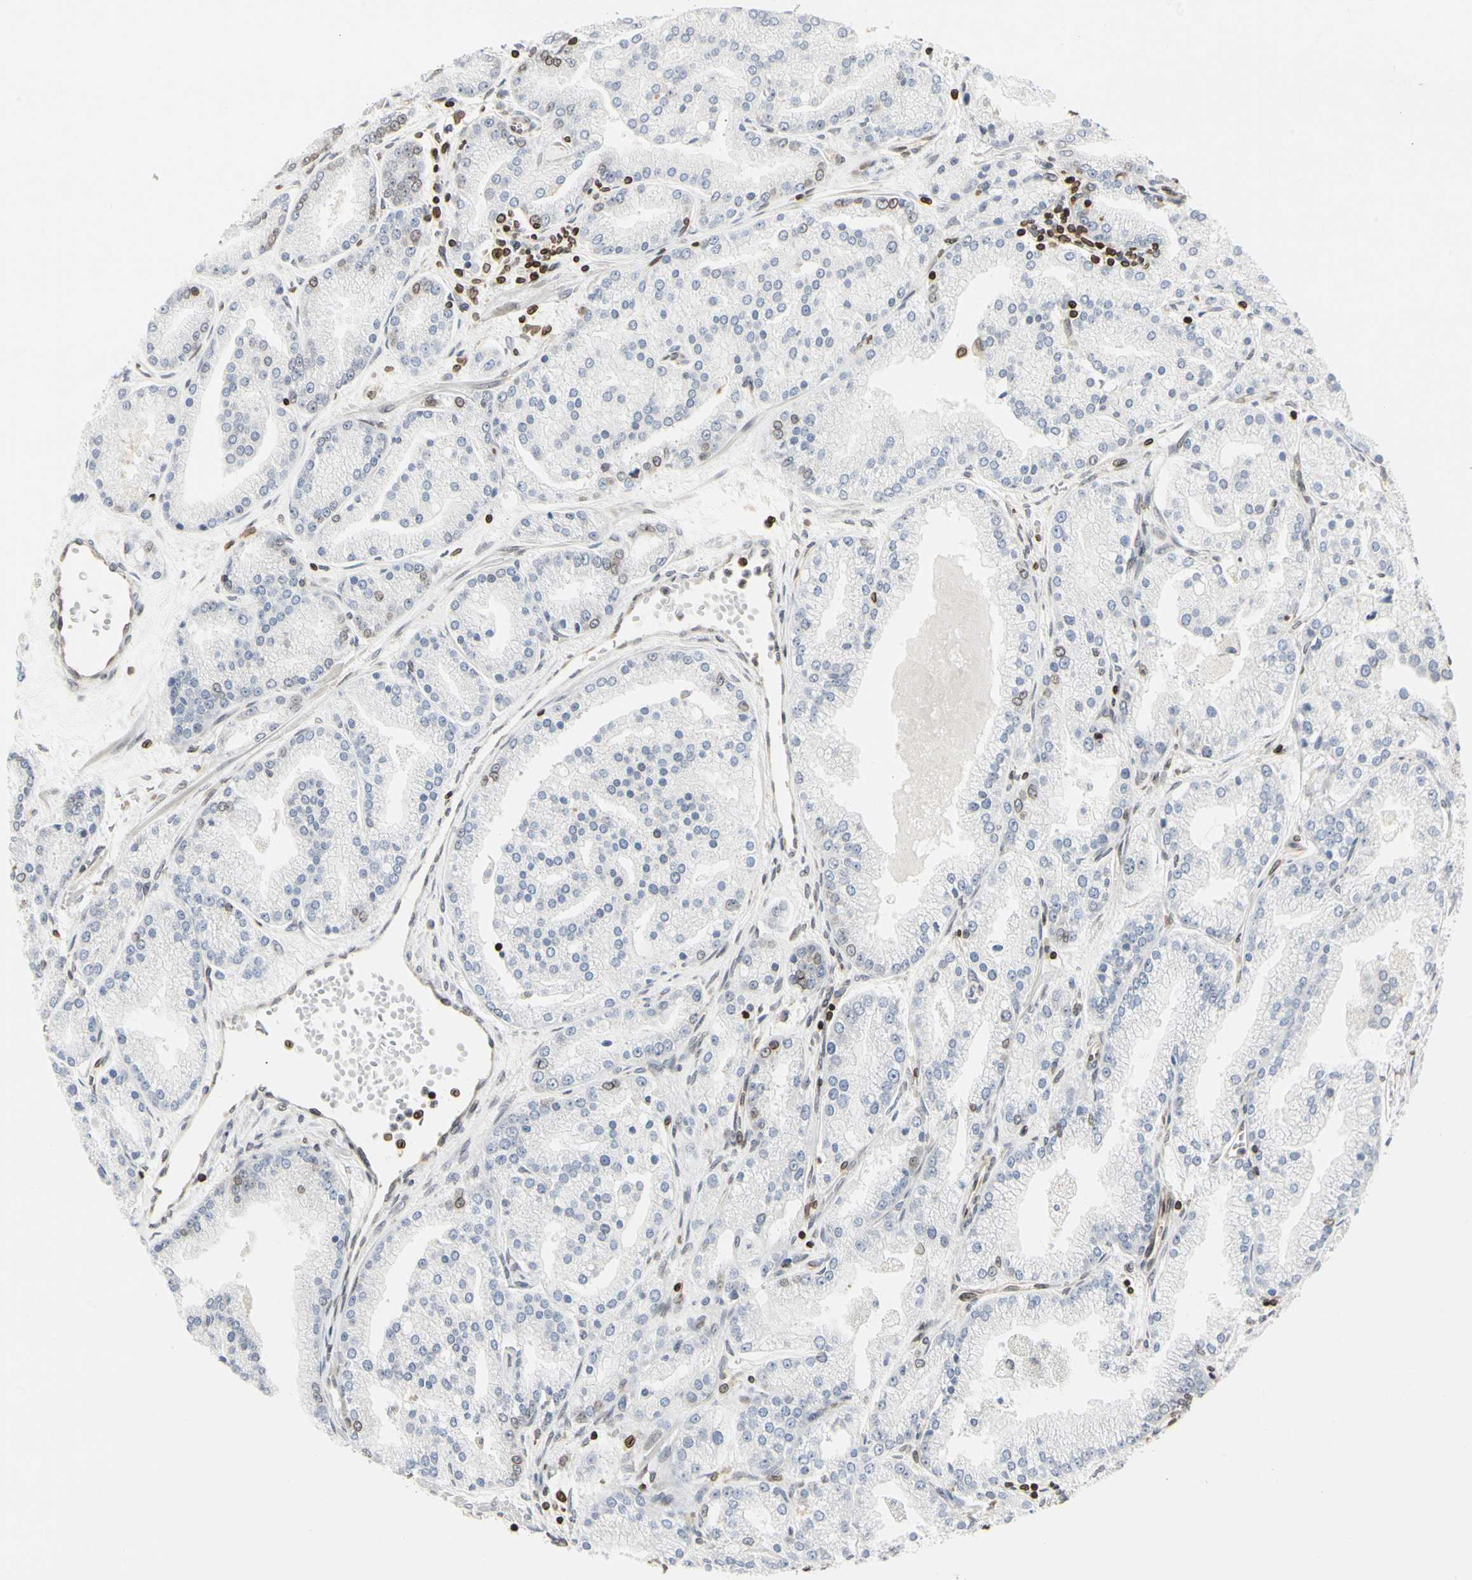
{"staining": {"intensity": "negative", "quantity": "none", "location": "none"}, "tissue": "prostate cancer", "cell_type": "Tumor cells", "image_type": "cancer", "snomed": [{"axis": "morphology", "description": "Adenocarcinoma, High grade"}, {"axis": "topography", "description": "Prostate"}], "caption": "Prostate cancer (adenocarcinoma (high-grade)) was stained to show a protein in brown. There is no significant positivity in tumor cells. (Brightfield microscopy of DAB IHC at high magnification).", "gene": "TMPO", "patient": {"sex": "male", "age": 61}}